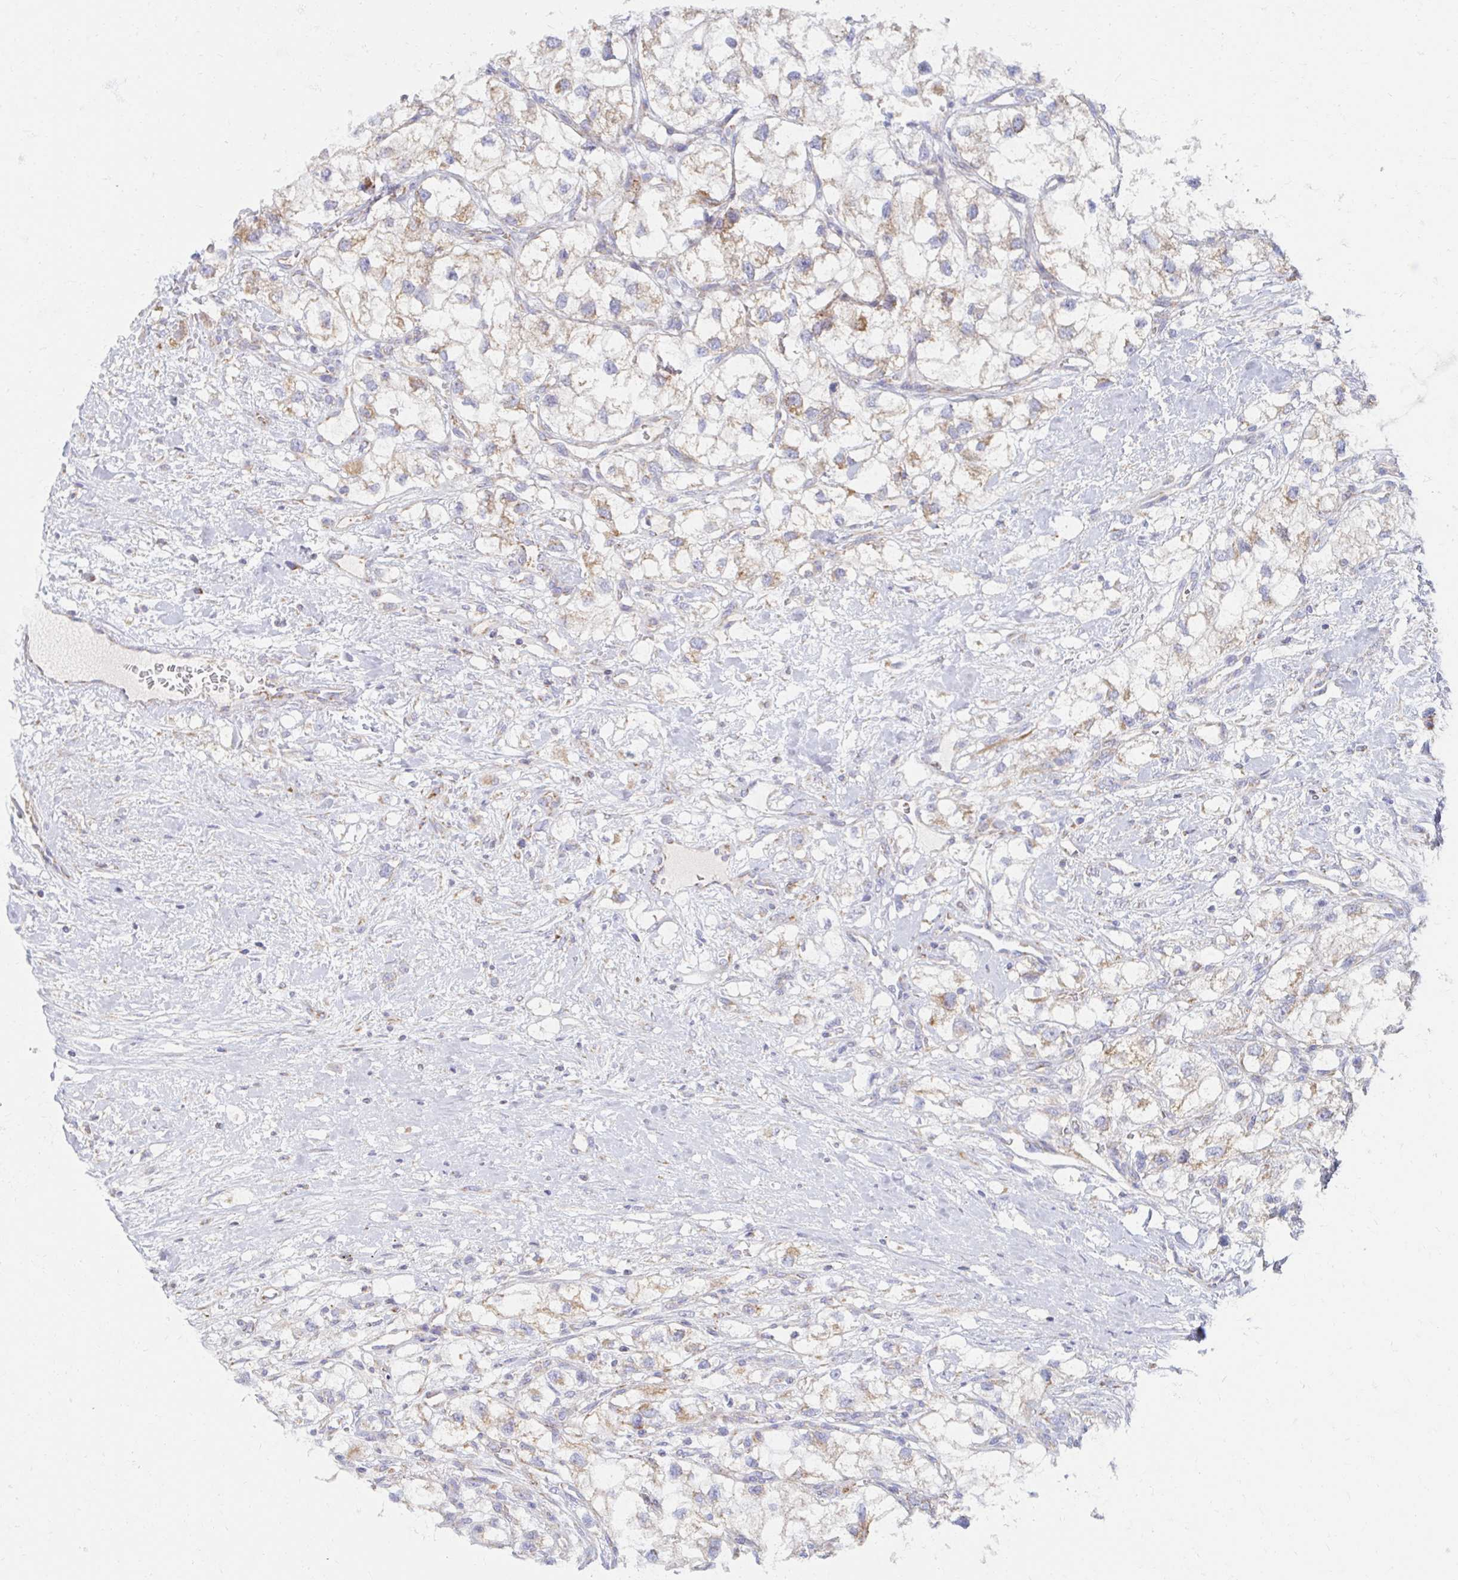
{"staining": {"intensity": "moderate", "quantity": "25%-75%", "location": "cytoplasmic/membranous"}, "tissue": "renal cancer", "cell_type": "Tumor cells", "image_type": "cancer", "snomed": [{"axis": "morphology", "description": "Adenocarcinoma, NOS"}, {"axis": "topography", "description": "Kidney"}], "caption": "Immunohistochemical staining of human renal adenocarcinoma displays medium levels of moderate cytoplasmic/membranous expression in about 25%-75% of tumor cells.", "gene": "MAVS", "patient": {"sex": "male", "age": 59}}